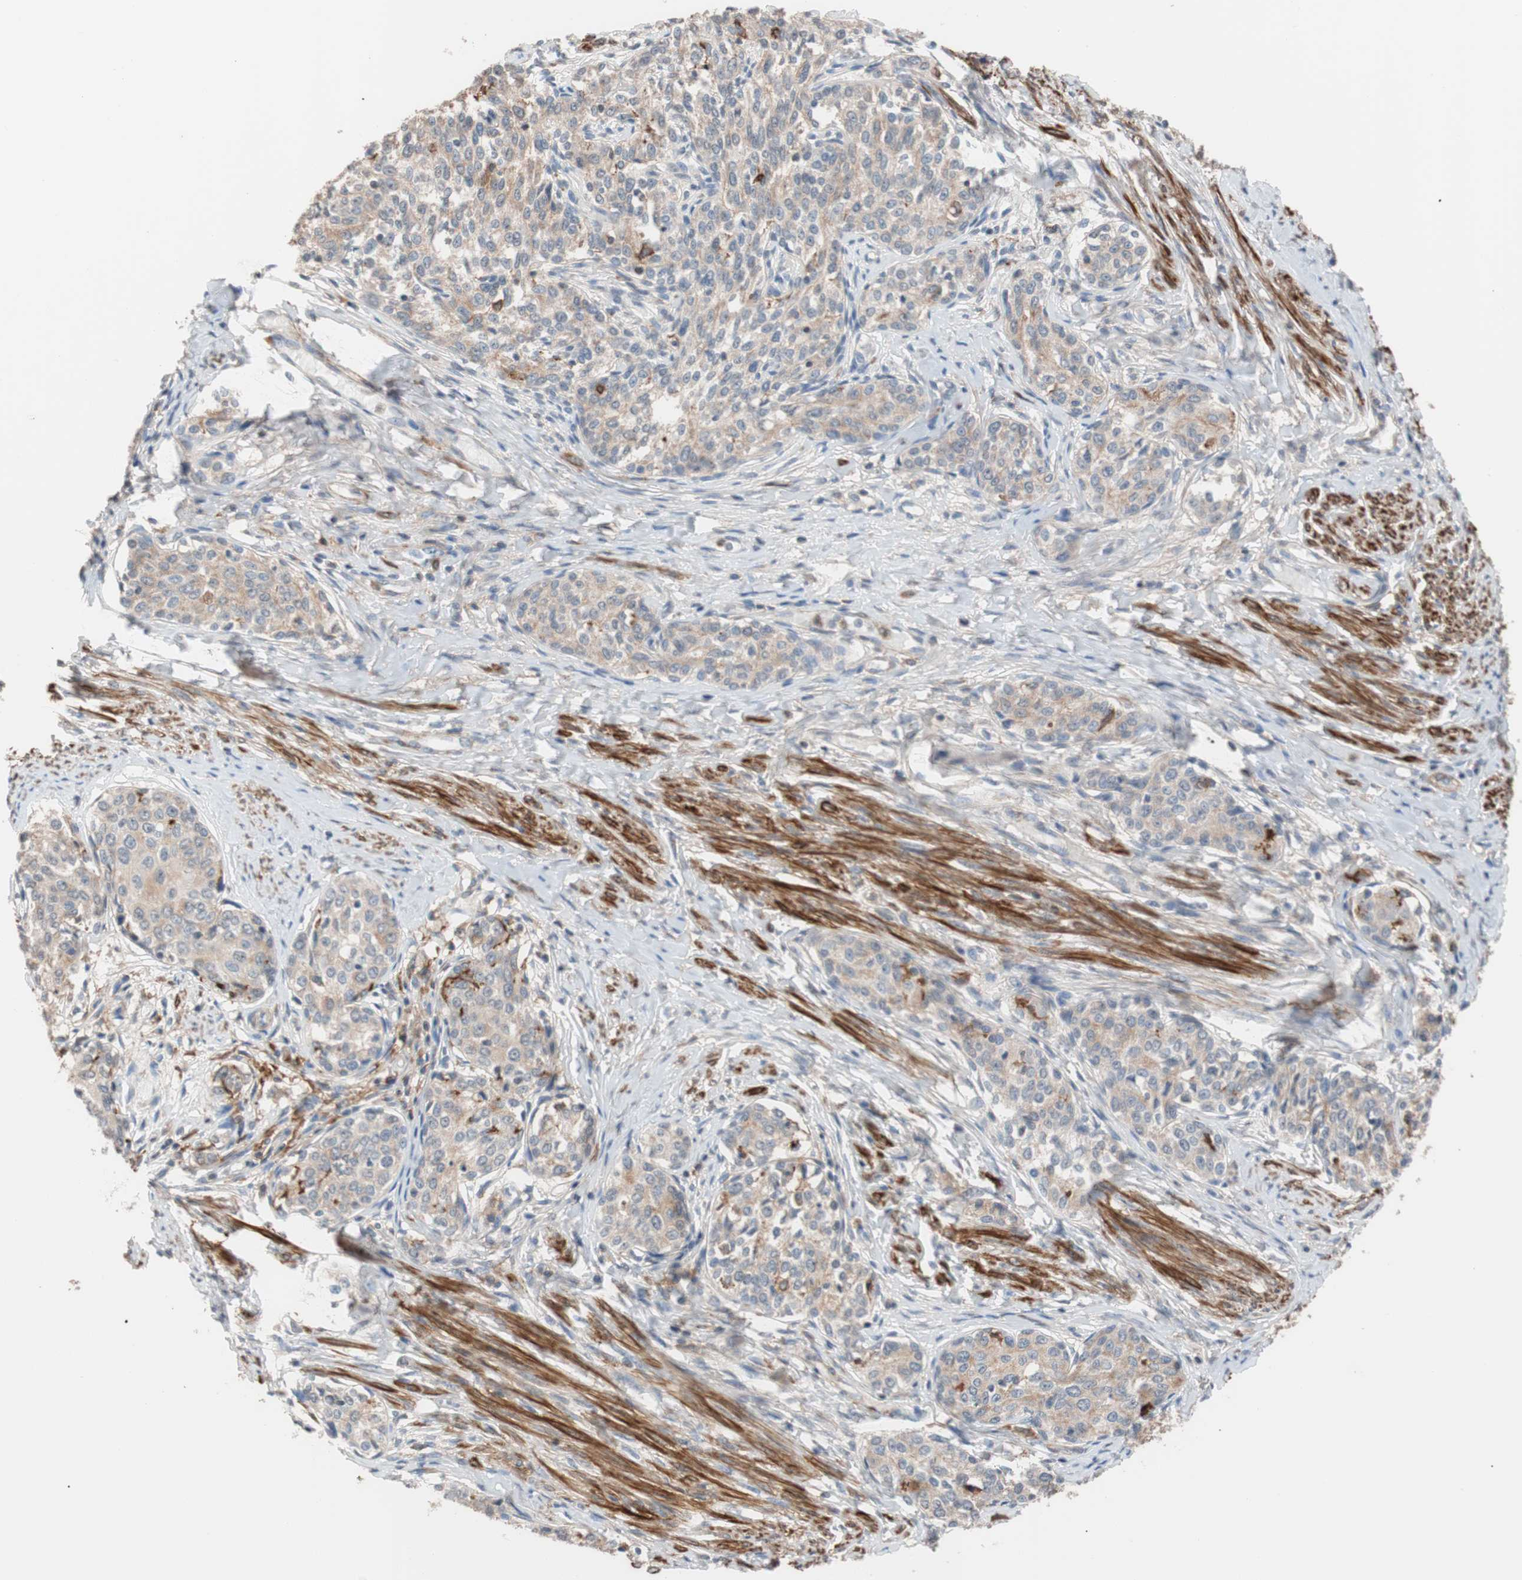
{"staining": {"intensity": "weak", "quantity": "25%-75%", "location": "cytoplasmic/membranous"}, "tissue": "cervical cancer", "cell_type": "Tumor cells", "image_type": "cancer", "snomed": [{"axis": "morphology", "description": "Squamous cell carcinoma, NOS"}, {"axis": "morphology", "description": "Adenocarcinoma, NOS"}, {"axis": "topography", "description": "Cervix"}], "caption": "High-power microscopy captured an immunohistochemistry histopathology image of cervical cancer (squamous cell carcinoma), revealing weak cytoplasmic/membranous expression in approximately 25%-75% of tumor cells. (Stains: DAB in brown, nuclei in blue, Microscopy: brightfield microscopy at high magnification).", "gene": "LITAF", "patient": {"sex": "female", "age": 52}}